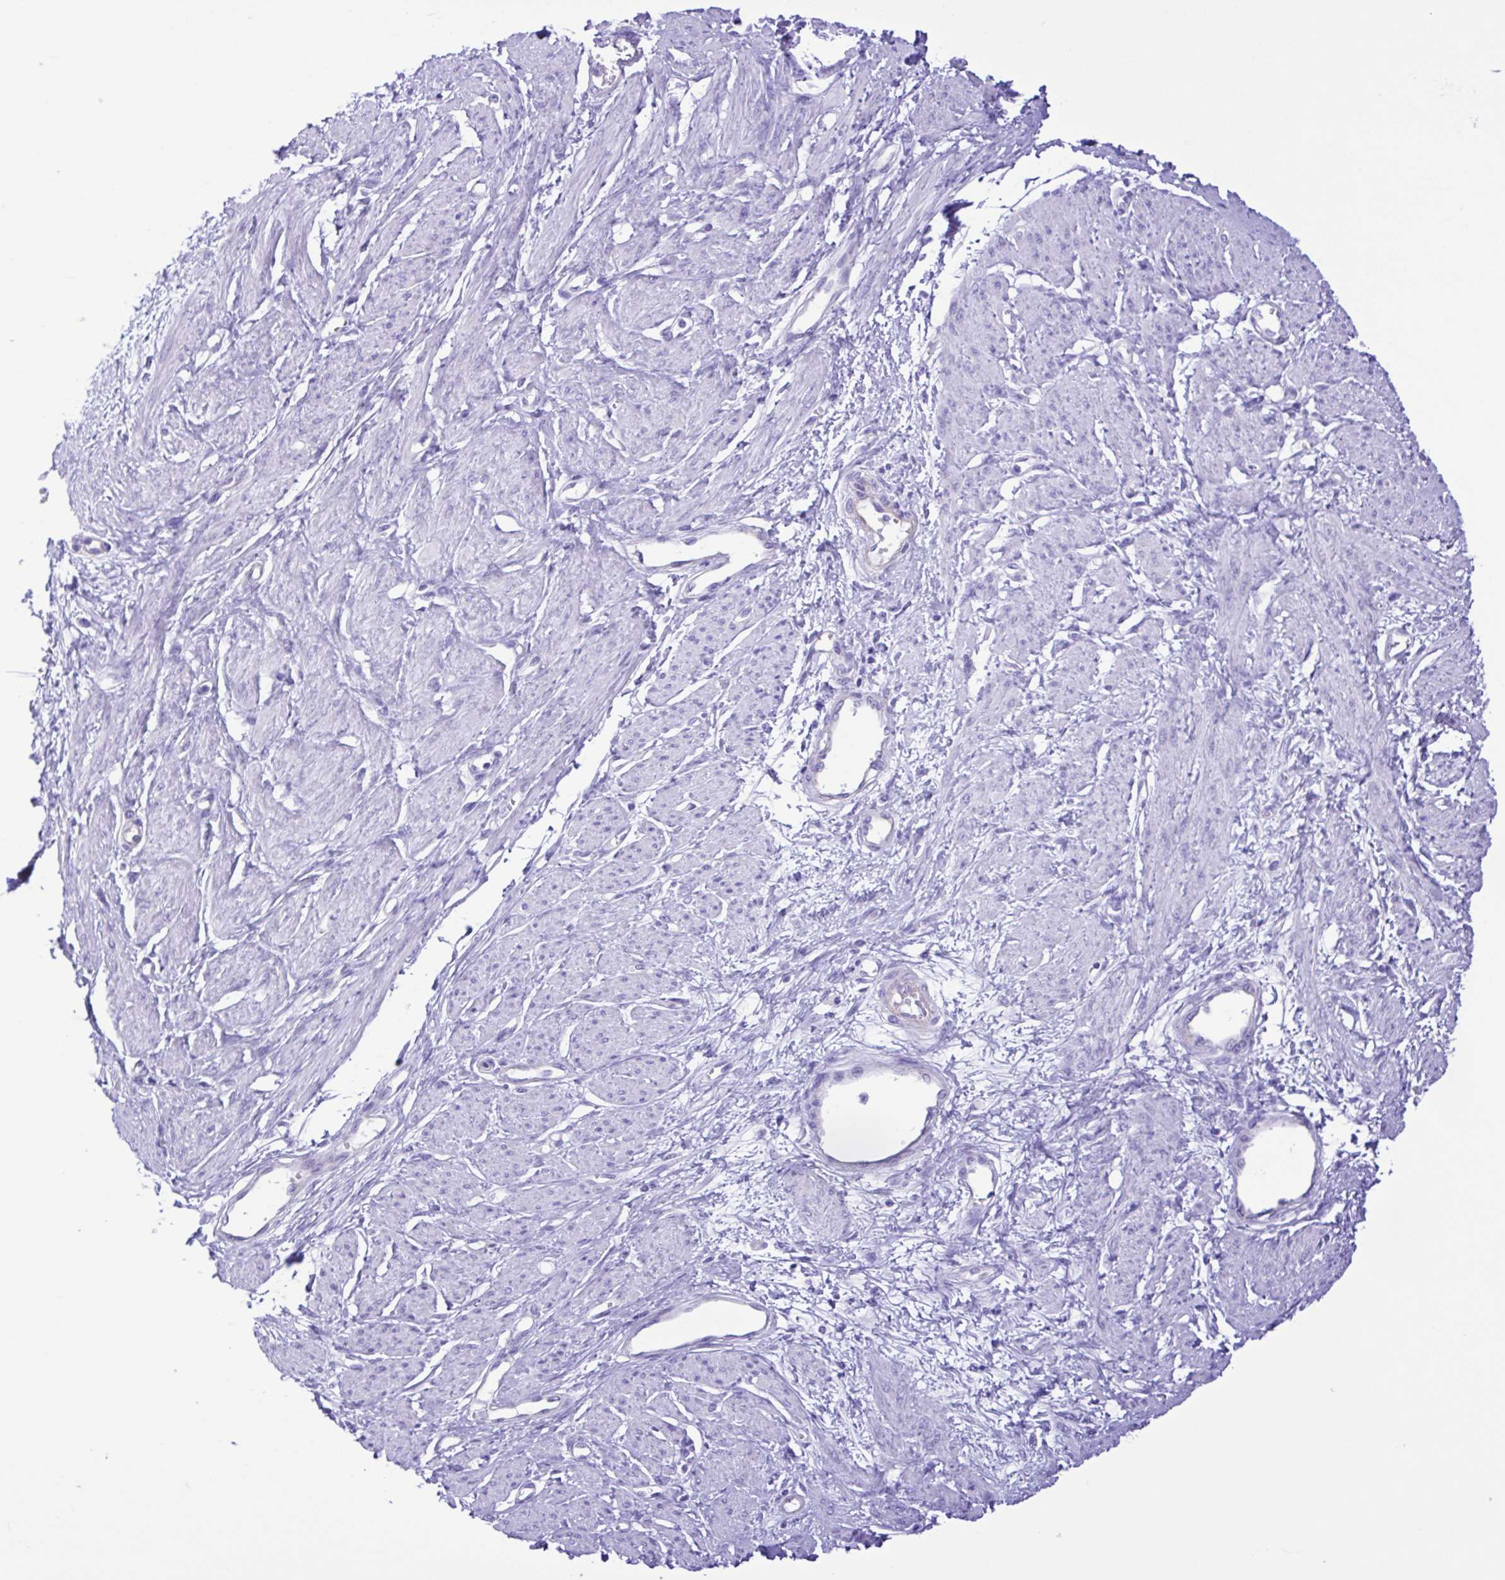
{"staining": {"intensity": "negative", "quantity": "none", "location": "none"}, "tissue": "smooth muscle", "cell_type": "Smooth muscle cells", "image_type": "normal", "snomed": [{"axis": "morphology", "description": "Normal tissue, NOS"}, {"axis": "topography", "description": "Smooth muscle"}, {"axis": "topography", "description": "Uterus"}], "caption": "Human smooth muscle stained for a protein using immunohistochemistry exhibits no staining in smooth muscle cells.", "gene": "CYP11A1", "patient": {"sex": "female", "age": 39}}